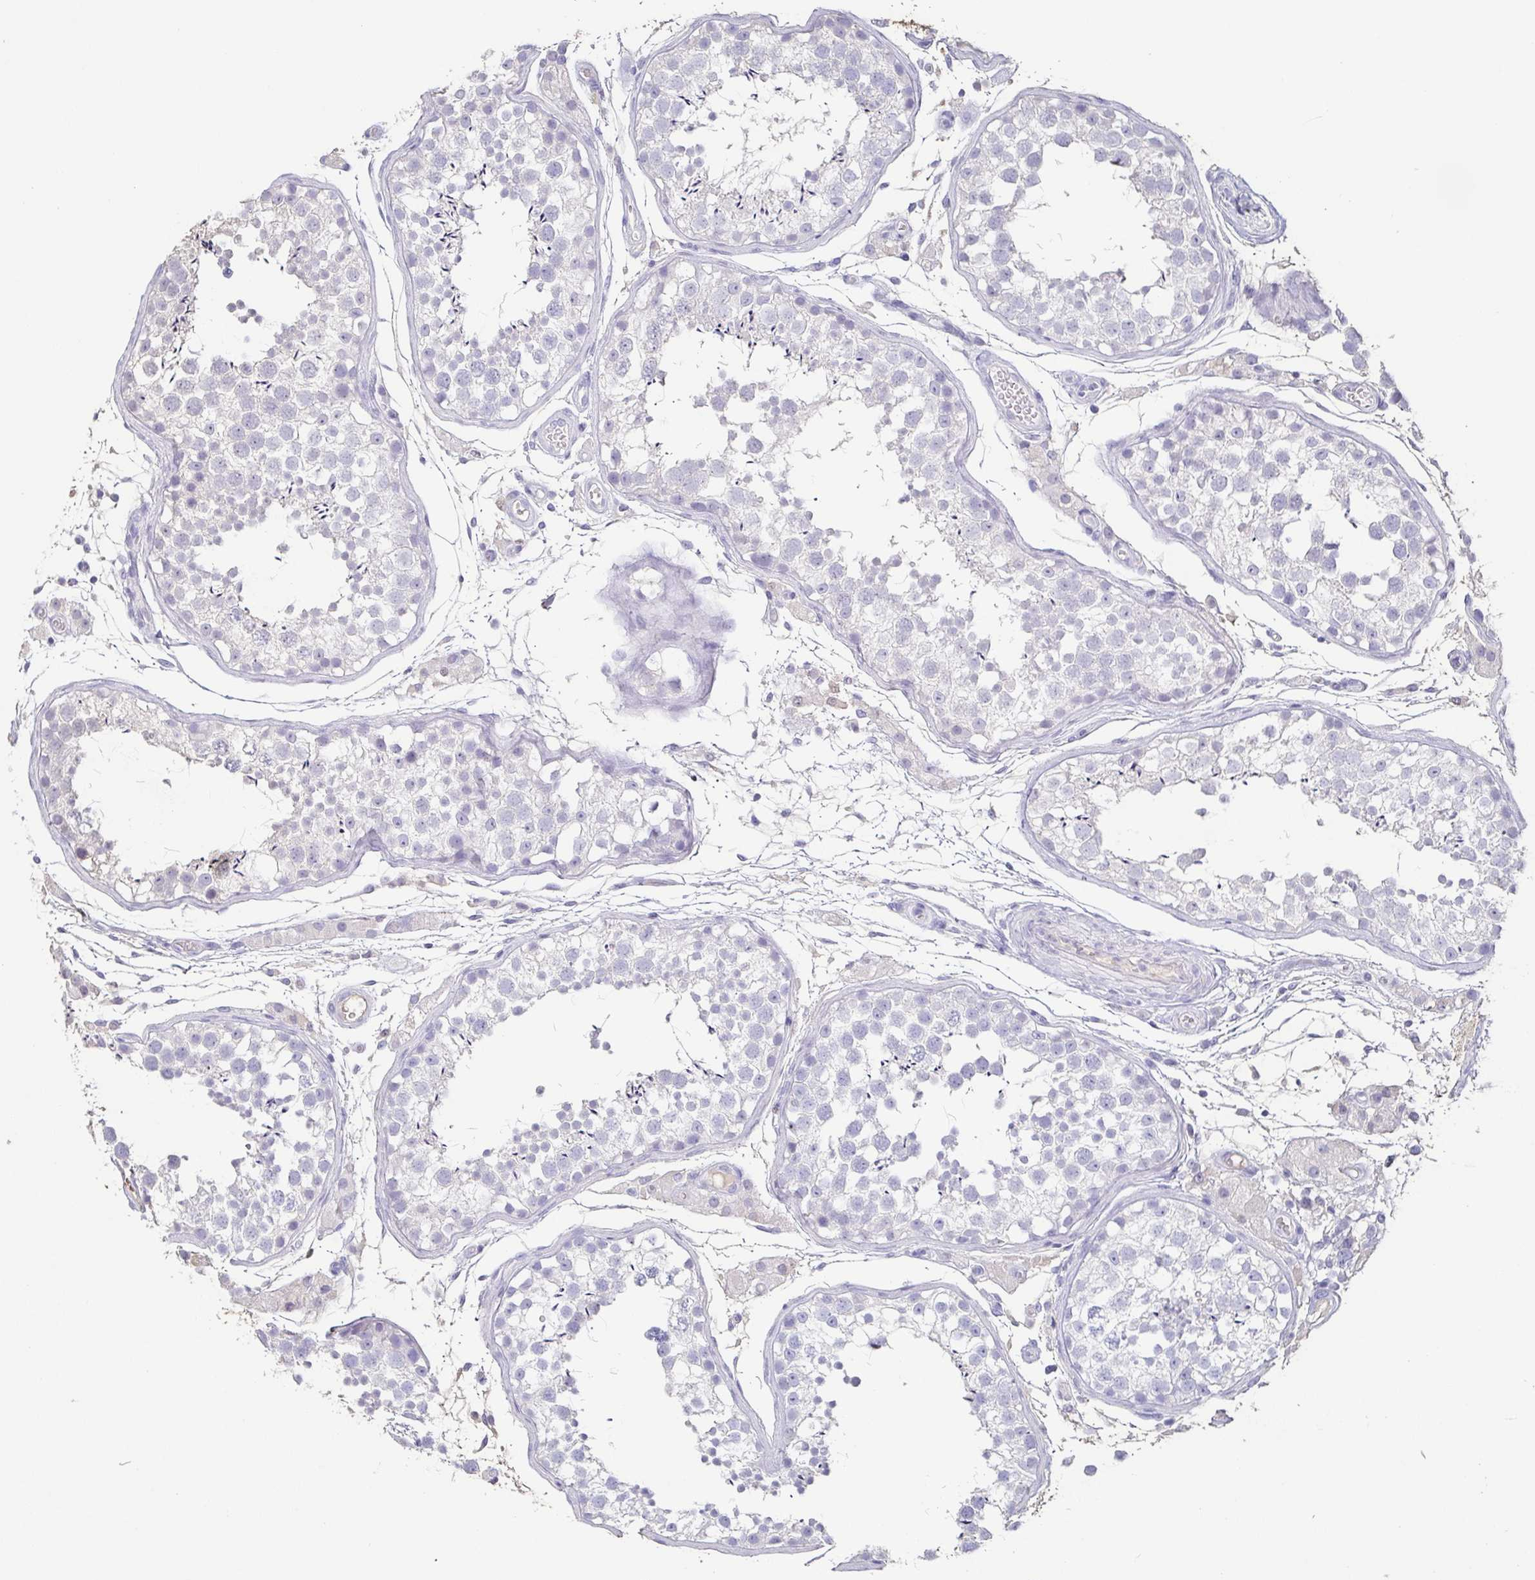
{"staining": {"intensity": "negative", "quantity": "none", "location": "none"}, "tissue": "testis", "cell_type": "Cells in seminiferous ducts", "image_type": "normal", "snomed": [{"axis": "morphology", "description": "Normal tissue, NOS"}, {"axis": "morphology", "description": "Seminoma, NOS"}, {"axis": "topography", "description": "Testis"}], "caption": "Immunohistochemistry (IHC) of benign testis displays no positivity in cells in seminiferous ducts.", "gene": "BPIFA2", "patient": {"sex": "male", "age": 29}}